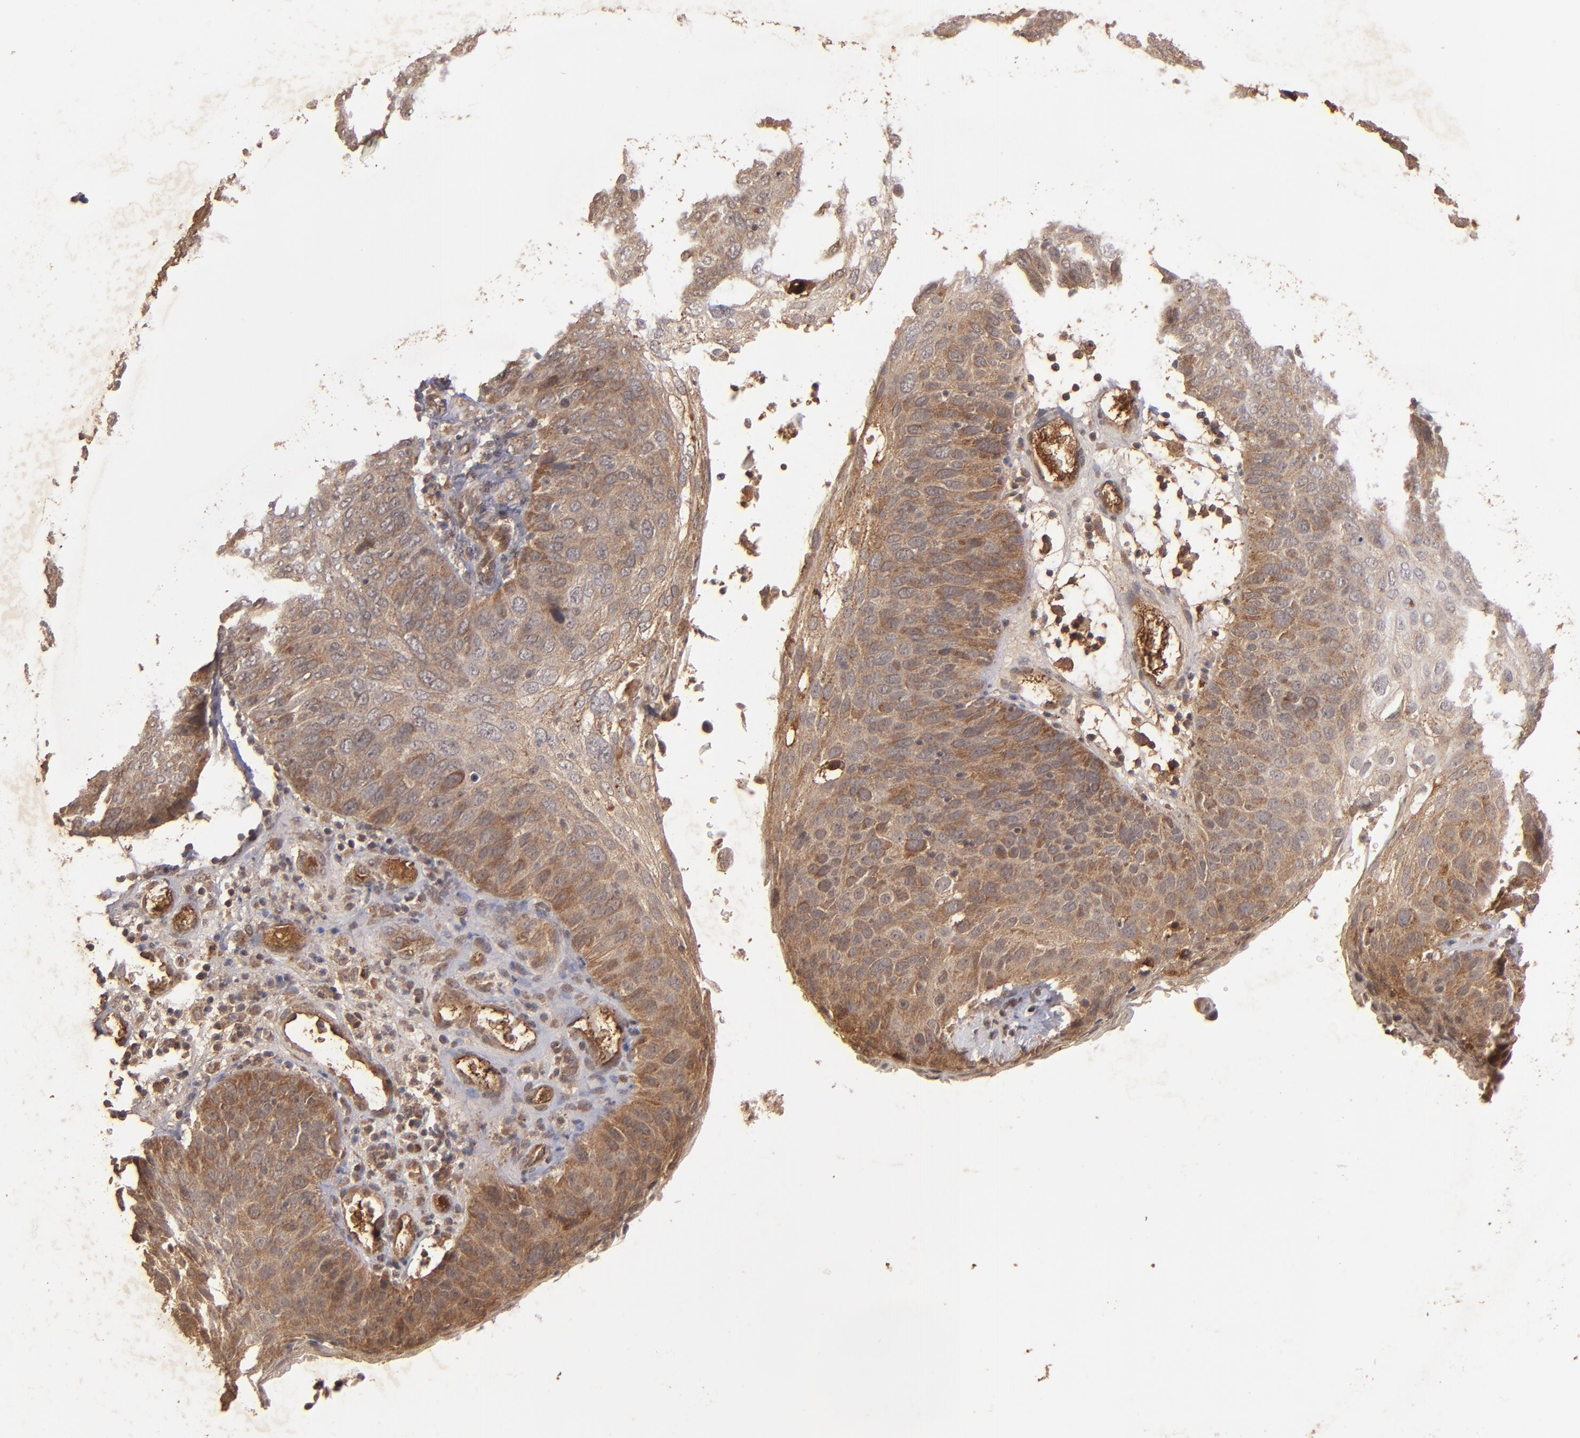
{"staining": {"intensity": "strong", "quantity": ">75%", "location": "cytoplasmic/membranous"}, "tissue": "skin cancer", "cell_type": "Tumor cells", "image_type": "cancer", "snomed": [{"axis": "morphology", "description": "Squamous cell carcinoma, NOS"}, {"axis": "topography", "description": "Skin"}], "caption": "Immunohistochemical staining of human skin cancer (squamous cell carcinoma) displays high levels of strong cytoplasmic/membranous protein expression in approximately >75% of tumor cells.", "gene": "TENM1", "patient": {"sex": "male", "age": 87}}